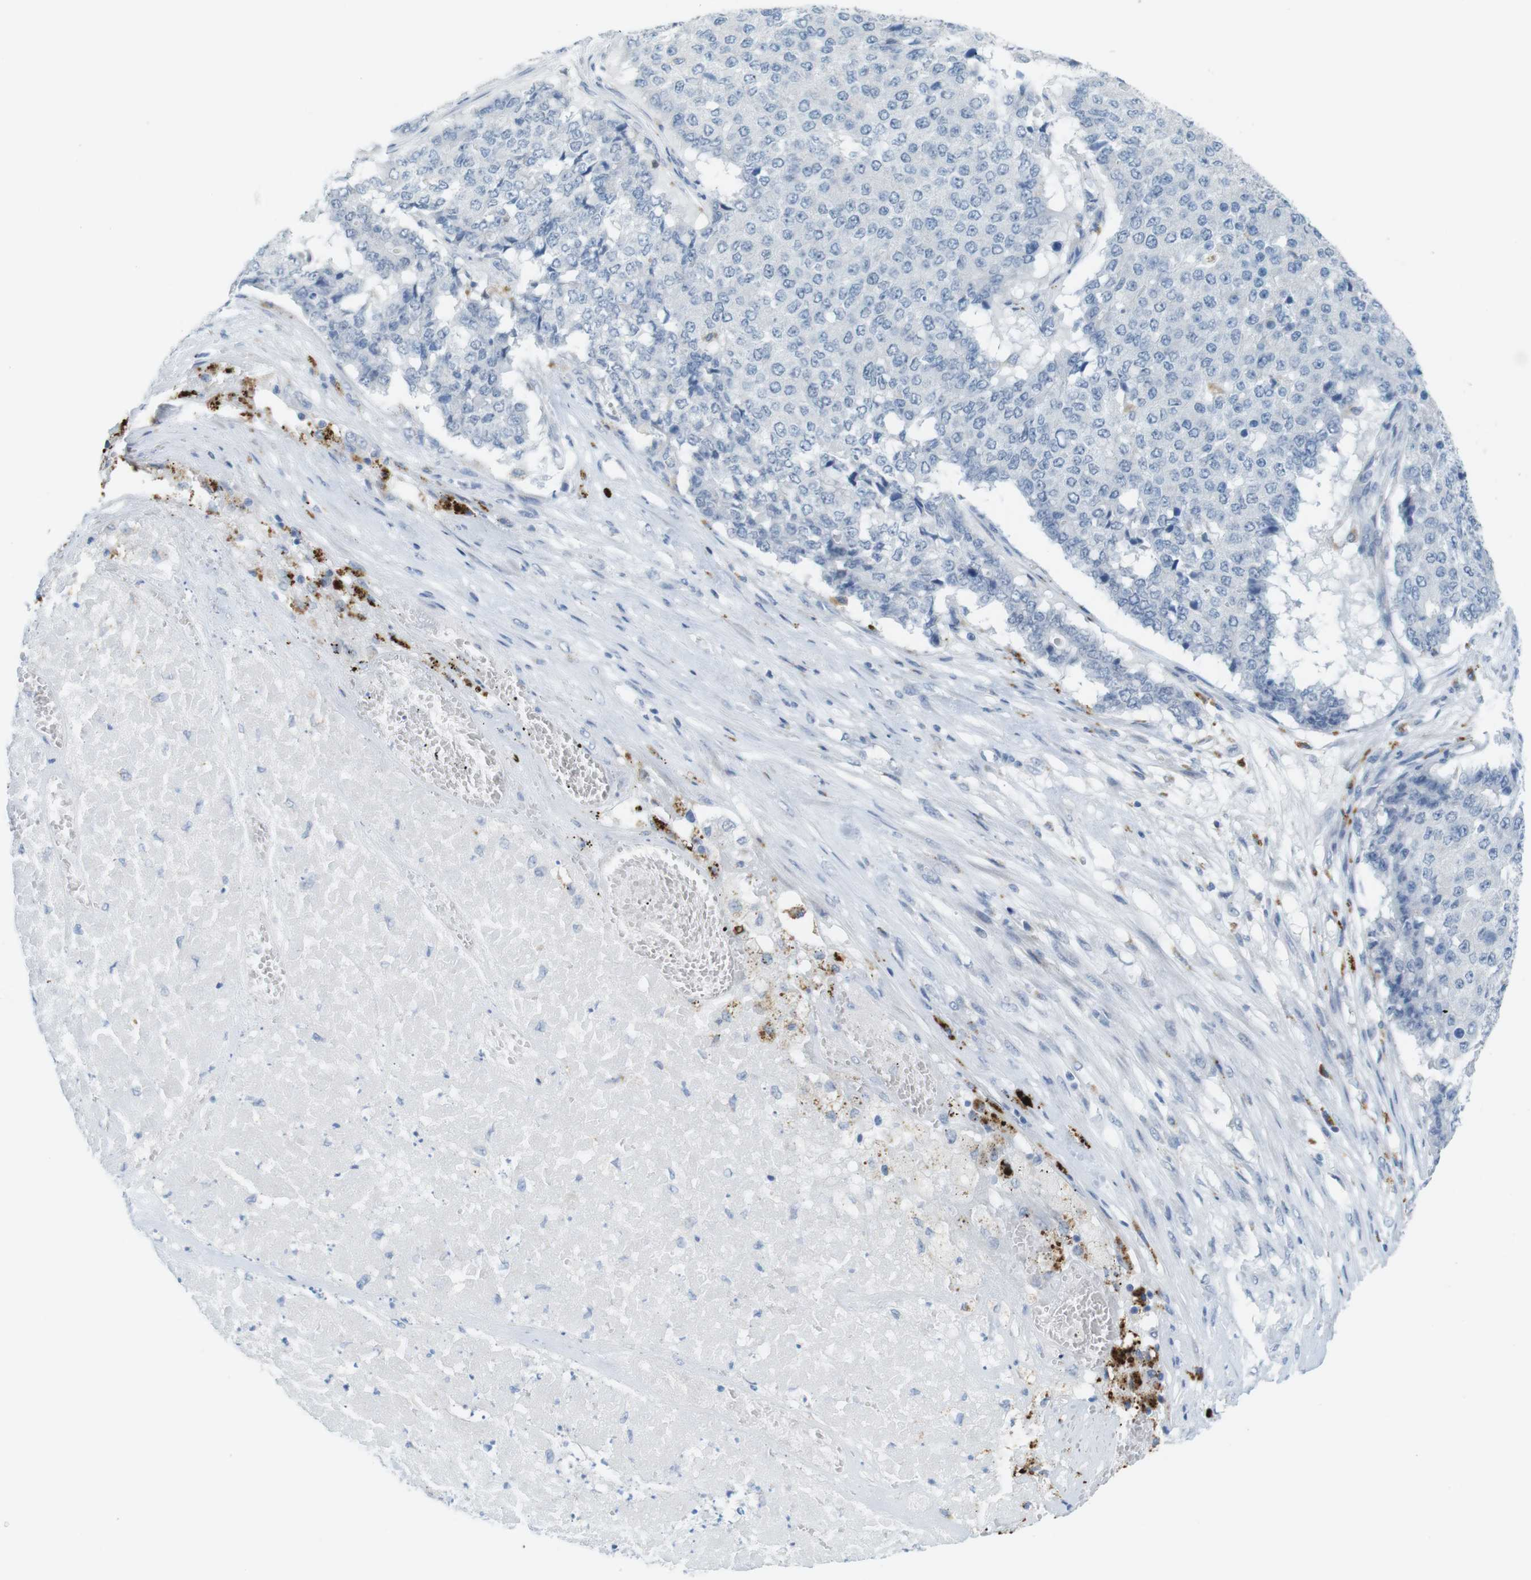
{"staining": {"intensity": "negative", "quantity": "none", "location": "none"}, "tissue": "pancreatic cancer", "cell_type": "Tumor cells", "image_type": "cancer", "snomed": [{"axis": "morphology", "description": "Adenocarcinoma, NOS"}, {"axis": "topography", "description": "Pancreas"}], "caption": "This is a image of immunohistochemistry staining of pancreatic adenocarcinoma, which shows no expression in tumor cells. (DAB IHC, high magnification).", "gene": "YIPF1", "patient": {"sex": "male", "age": 50}}